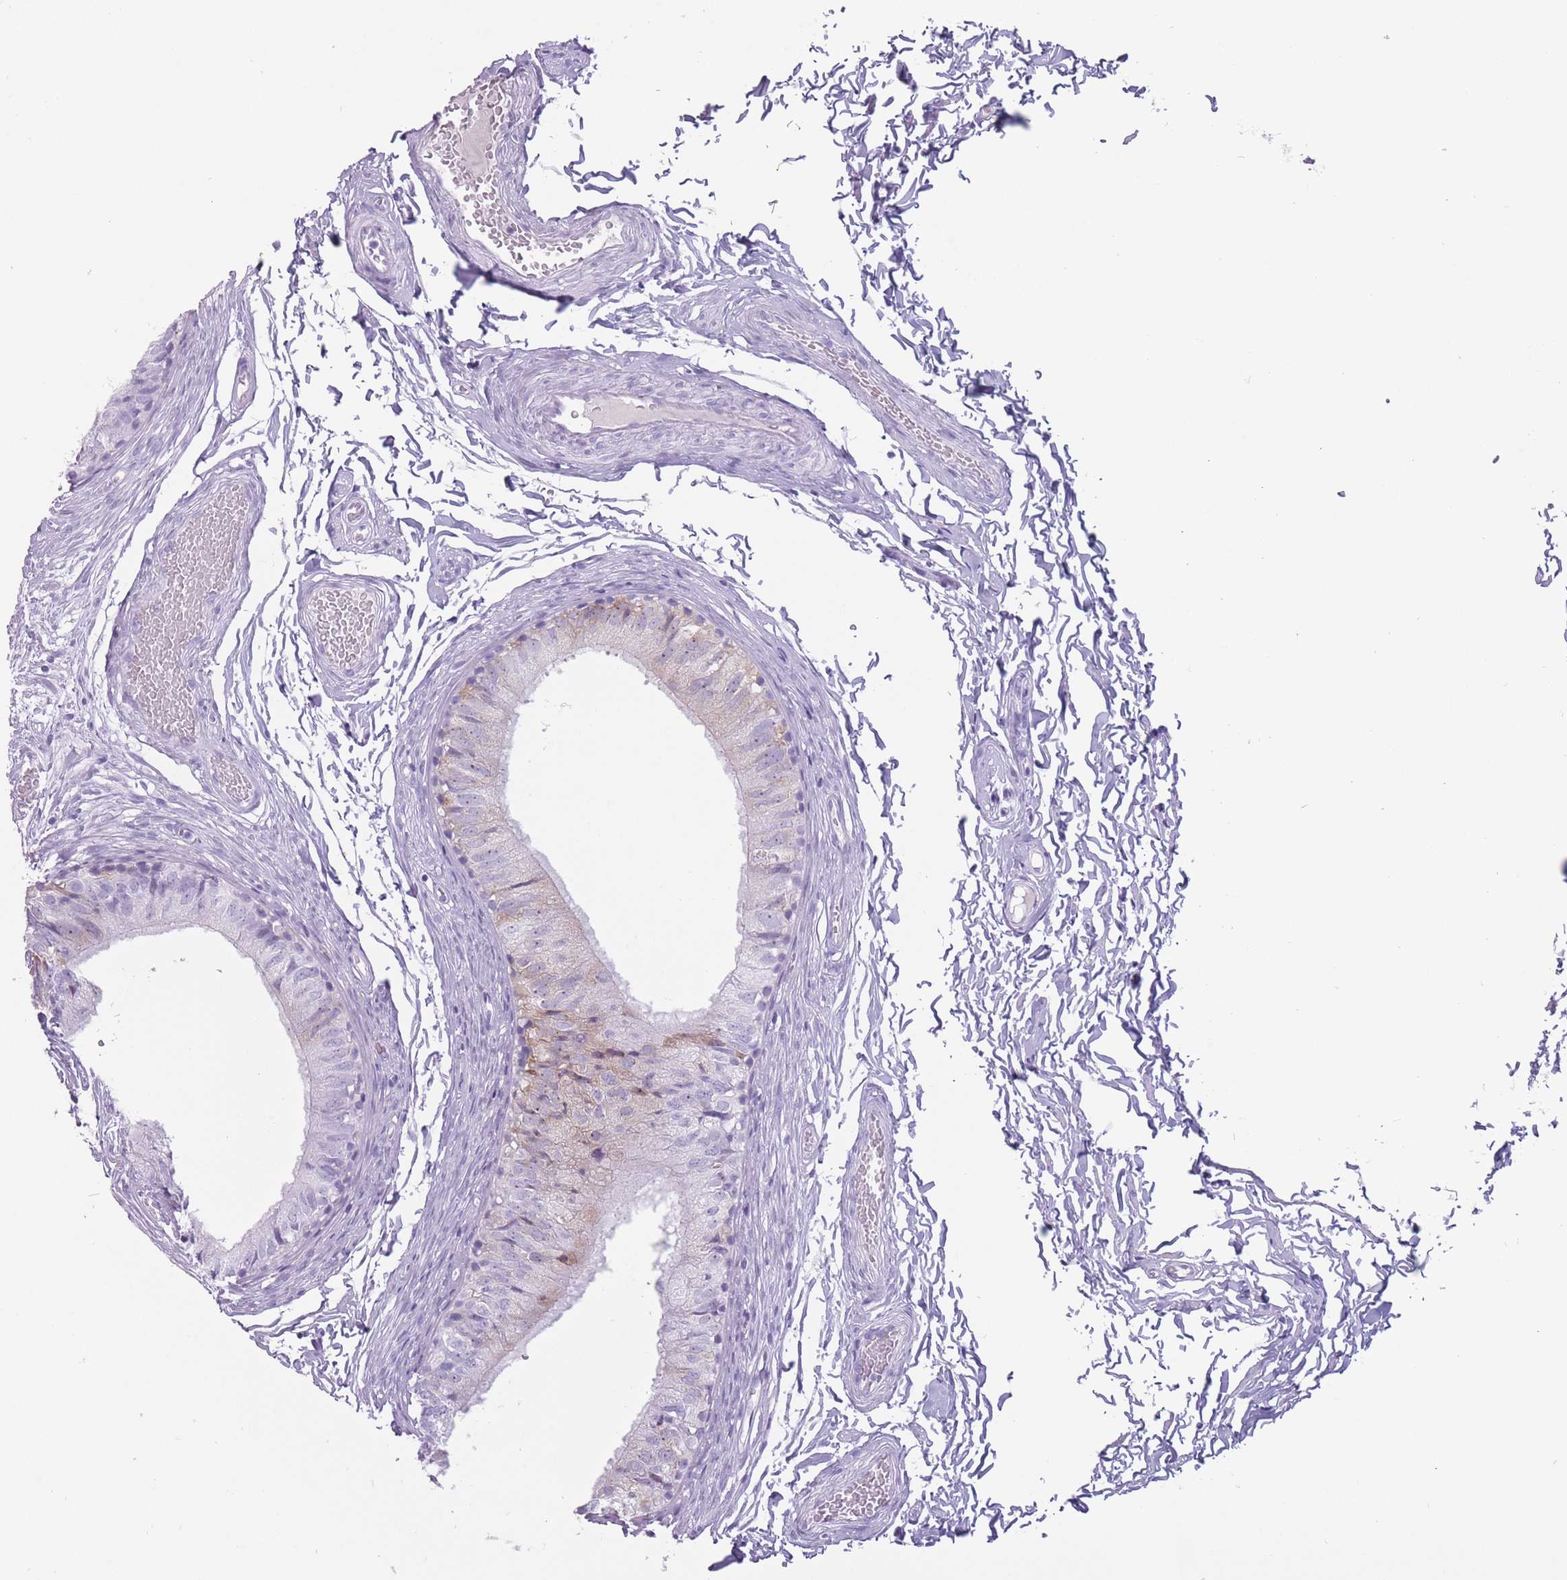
{"staining": {"intensity": "moderate", "quantity": "<25%", "location": "cytoplasmic/membranous,nuclear"}, "tissue": "epididymis", "cell_type": "Glandular cells", "image_type": "normal", "snomed": [{"axis": "morphology", "description": "Normal tissue, NOS"}, {"axis": "topography", "description": "Epididymis"}], "caption": "Immunohistochemistry micrograph of normal epididymis: human epididymis stained using immunohistochemistry reveals low levels of moderate protein expression localized specifically in the cytoplasmic/membranous,nuclear of glandular cells, appearing as a cytoplasmic/membranous,nuclear brown color.", "gene": "PNMA3", "patient": {"sex": "male", "age": 37}}